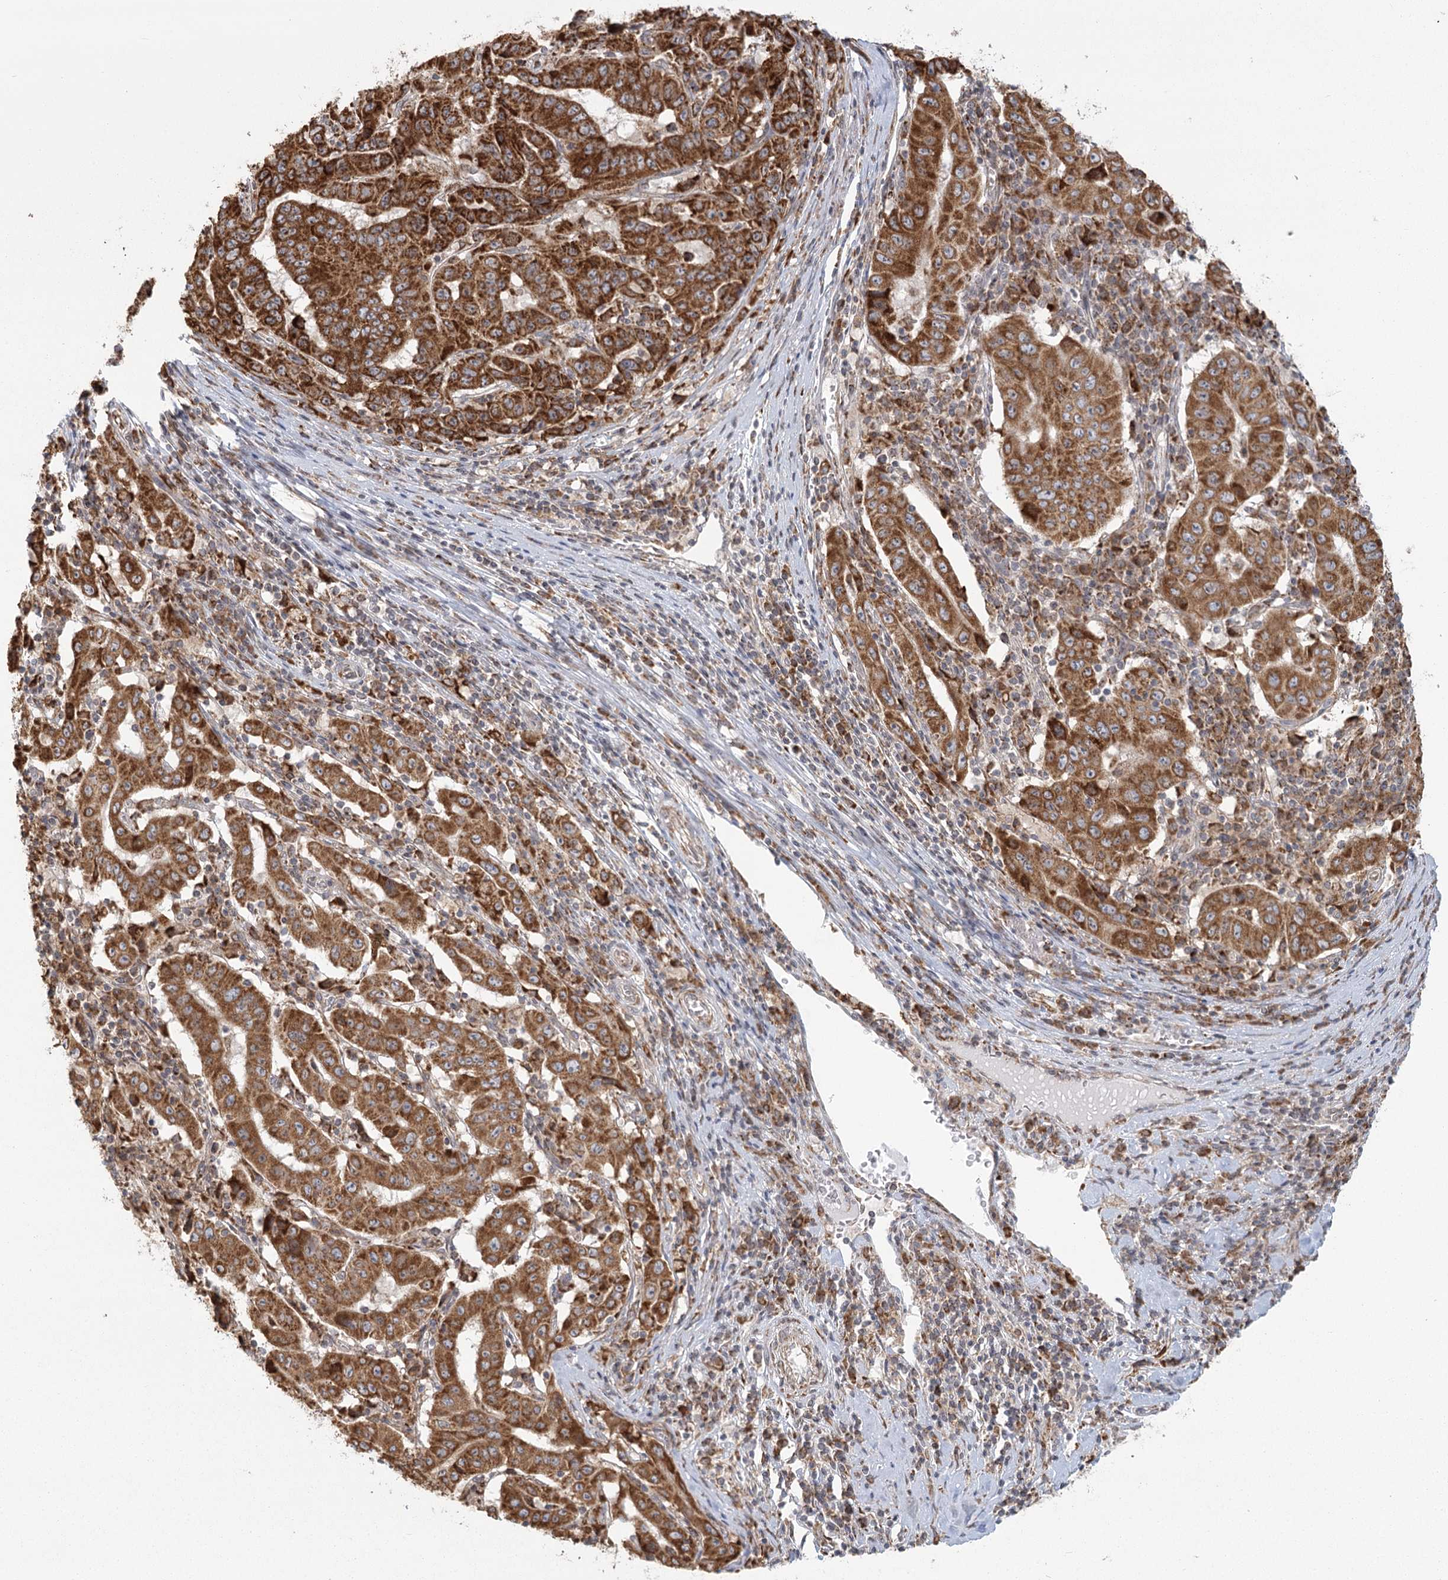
{"staining": {"intensity": "strong", "quantity": ">75%", "location": "cytoplasmic/membranous"}, "tissue": "pancreatic cancer", "cell_type": "Tumor cells", "image_type": "cancer", "snomed": [{"axis": "morphology", "description": "Adenocarcinoma, NOS"}, {"axis": "topography", "description": "Pancreas"}], "caption": "Immunohistochemical staining of pancreatic cancer (adenocarcinoma) exhibits high levels of strong cytoplasmic/membranous expression in about >75% of tumor cells. The staining was performed using DAB (3,3'-diaminobenzidine) to visualize the protein expression in brown, while the nuclei were stained in blue with hematoxylin (Magnification: 20x).", "gene": "LACTB", "patient": {"sex": "male", "age": 63}}